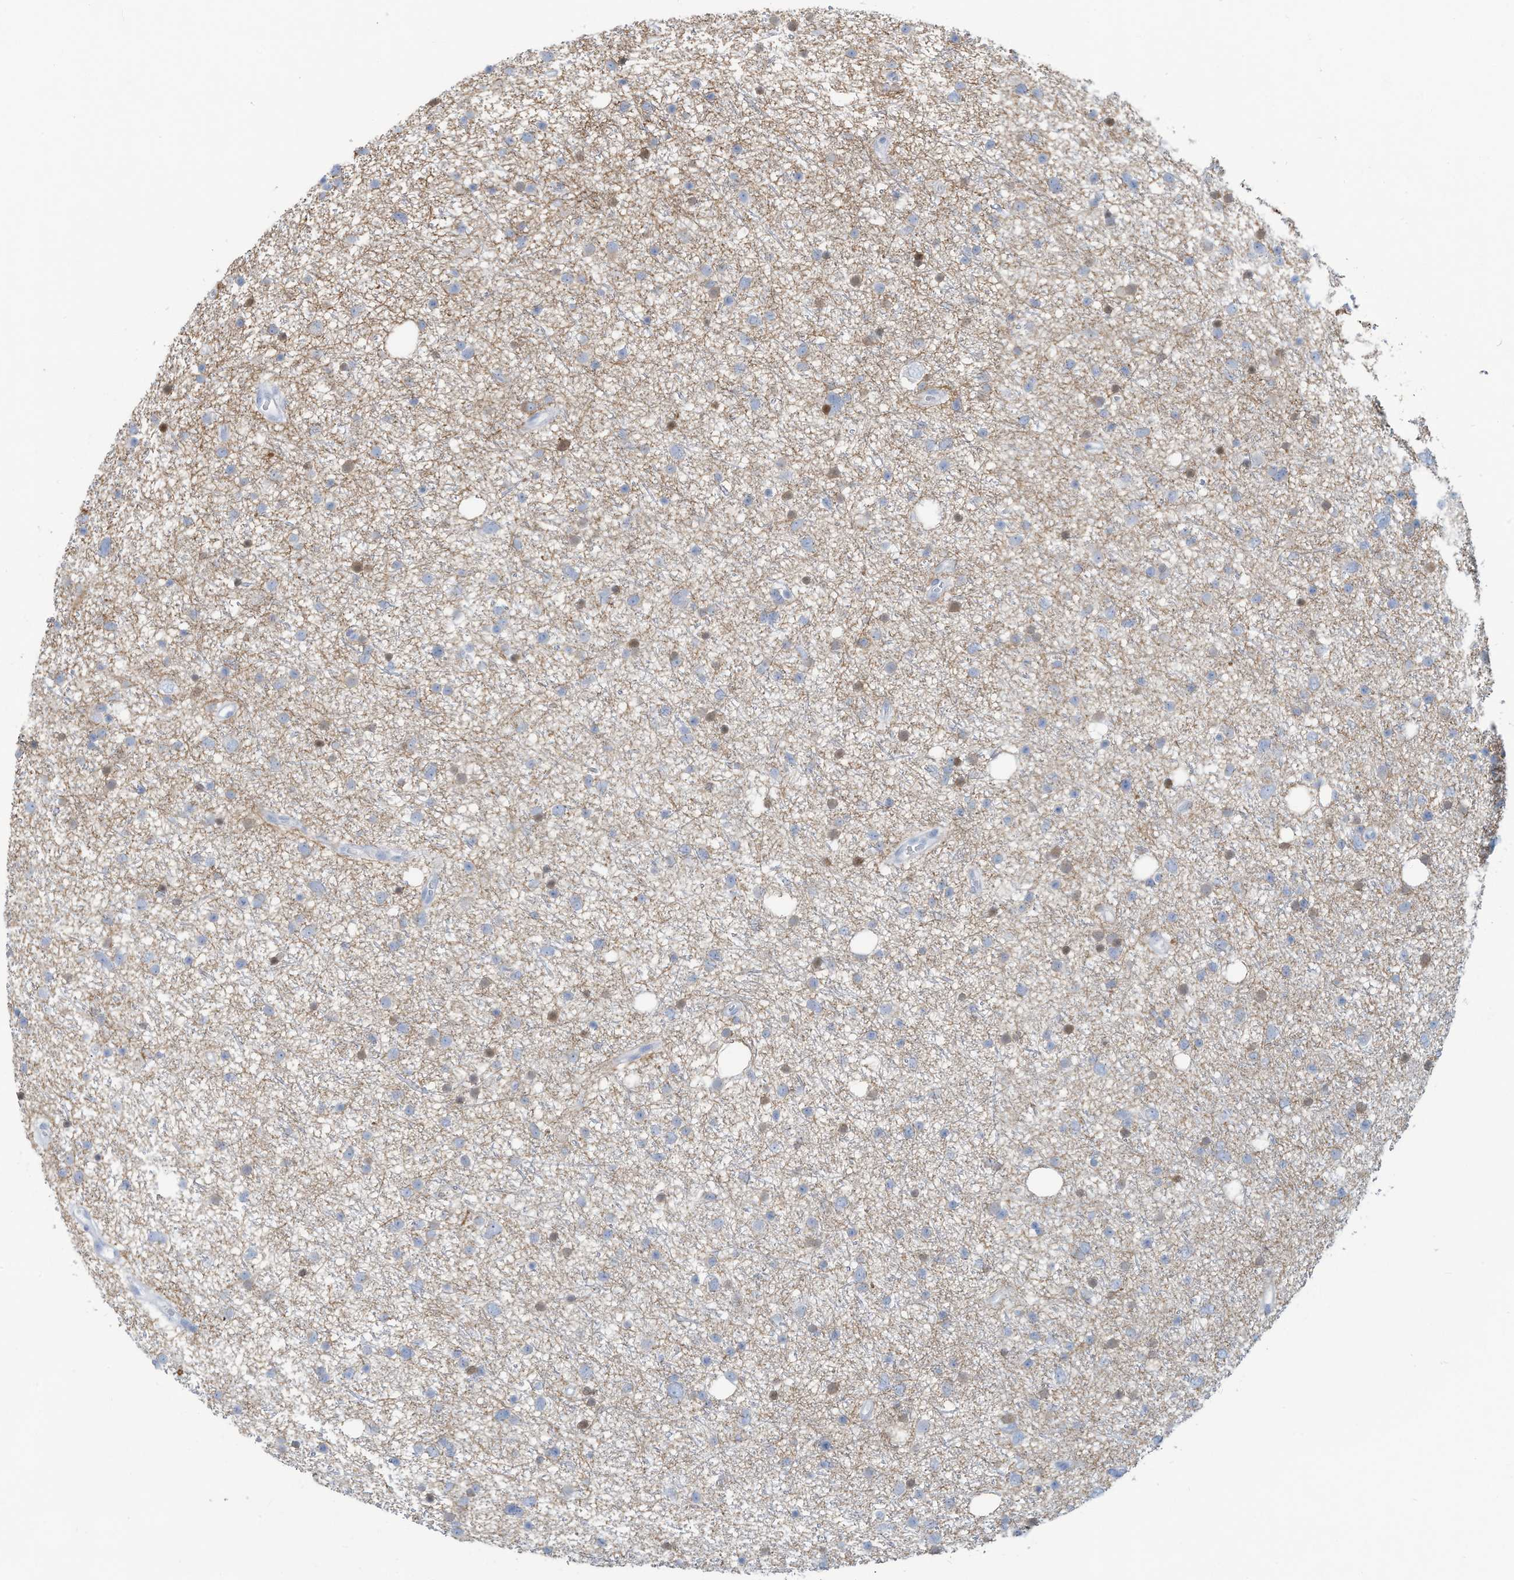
{"staining": {"intensity": "weak", "quantity": "<25%", "location": "nuclear"}, "tissue": "glioma", "cell_type": "Tumor cells", "image_type": "cancer", "snomed": [{"axis": "morphology", "description": "Glioma, malignant, Low grade"}, {"axis": "topography", "description": "Cerebral cortex"}], "caption": "Immunohistochemistry of human malignant low-grade glioma demonstrates no expression in tumor cells.", "gene": "ERI2", "patient": {"sex": "female", "age": 39}}